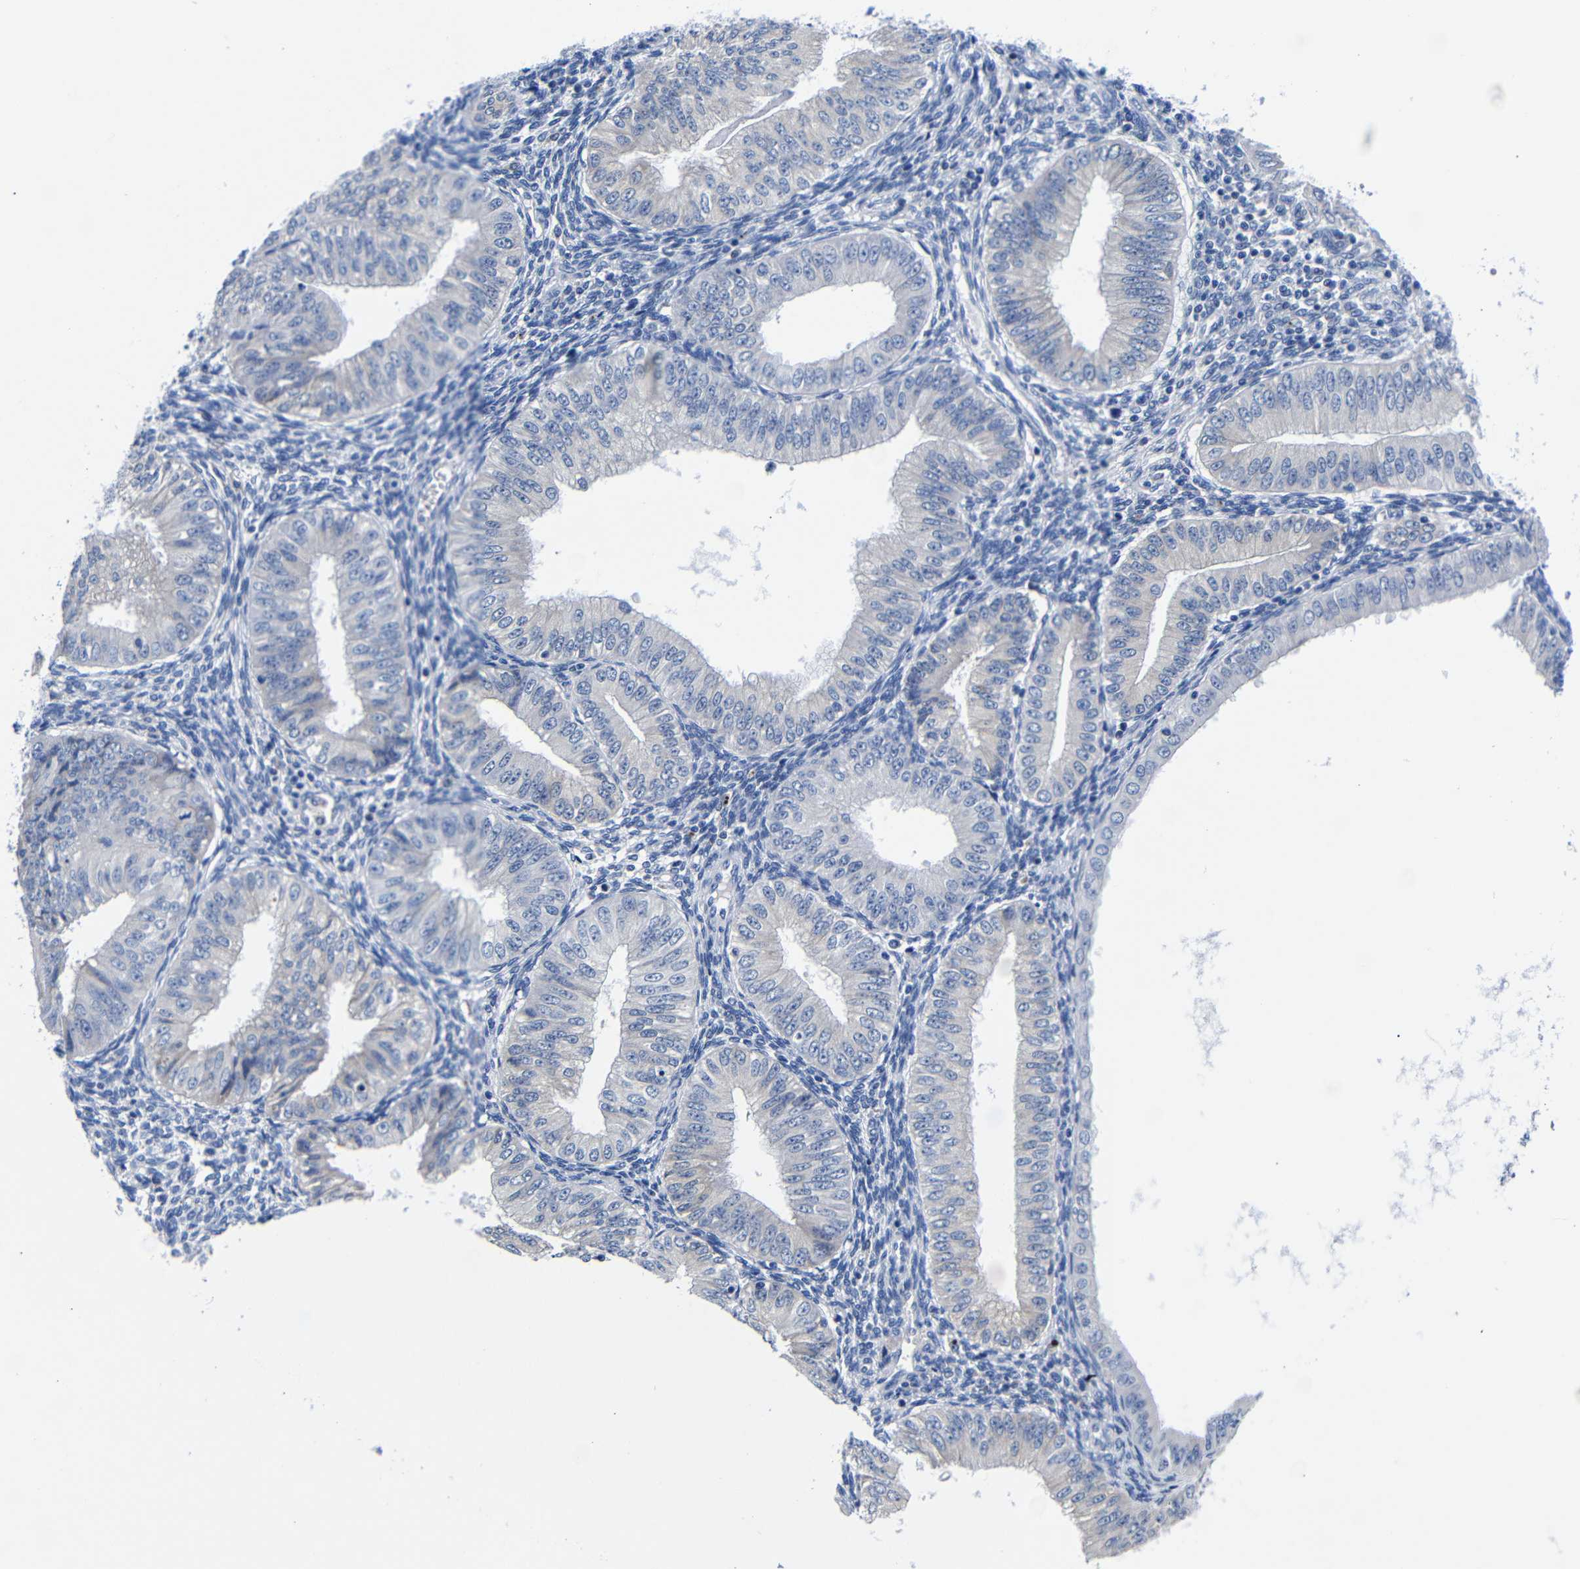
{"staining": {"intensity": "negative", "quantity": "none", "location": "none"}, "tissue": "endometrial cancer", "cell_type": "Tumor cells", "image_type": "cancer", "snomed": [{"axis": "morphology", "description": "Normal tissue, NOS"}, {"axis": "morphology", "description": "Adenocarcinoma, NOS"}, {"axis": "topography", "description": "Endometrium"}], "caption": "Histopathology image shows no protein staining in tumor cells of adenocarcinoma (endometrial) tissue.", "gene": "CLEC4G", "patient": {"sex": "female", "age": 53}}